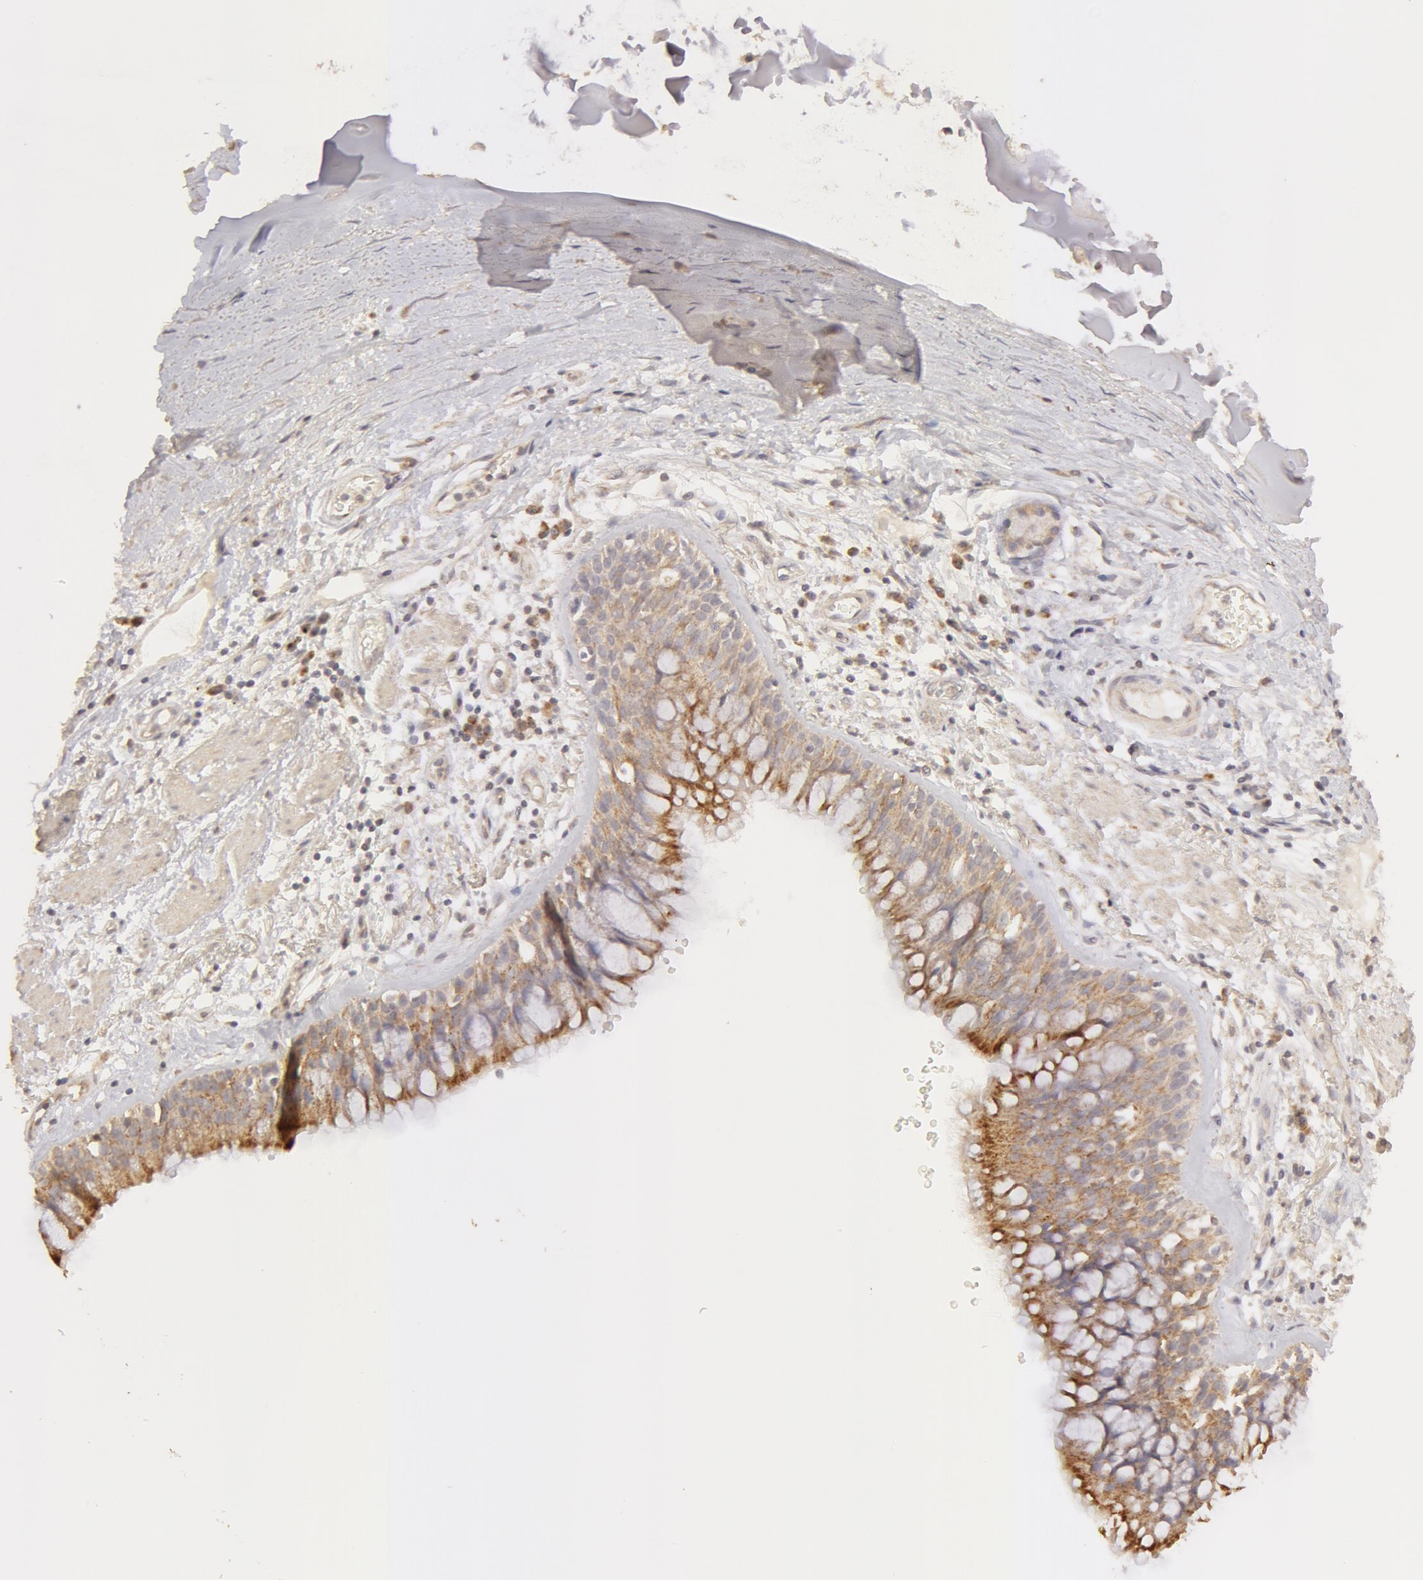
{"staining": {"intensity": "moderate", "quantity": ">75%", "location": "cytoplasmic/membranous"}, "tissue": "bronchus", "cell_type": "Respiratory epithelial cells", "image_type": "normal", "snomed": [{"axis": "morphology", "description": "Normal tissue, NOS"}, {"axis": "topography", "description": "Bronchus"}, {"axis": "topography", "description": "Lung"}], "caption": "Immunohistochemical staining of normal human bronchus exhibits >75% levels of moderate cytoplasmic/membranous protein positivity in about >75% of respiratory epithelial cells.", "gene": "ADPRH", "patient": {"sex": "female", "age": 57}}